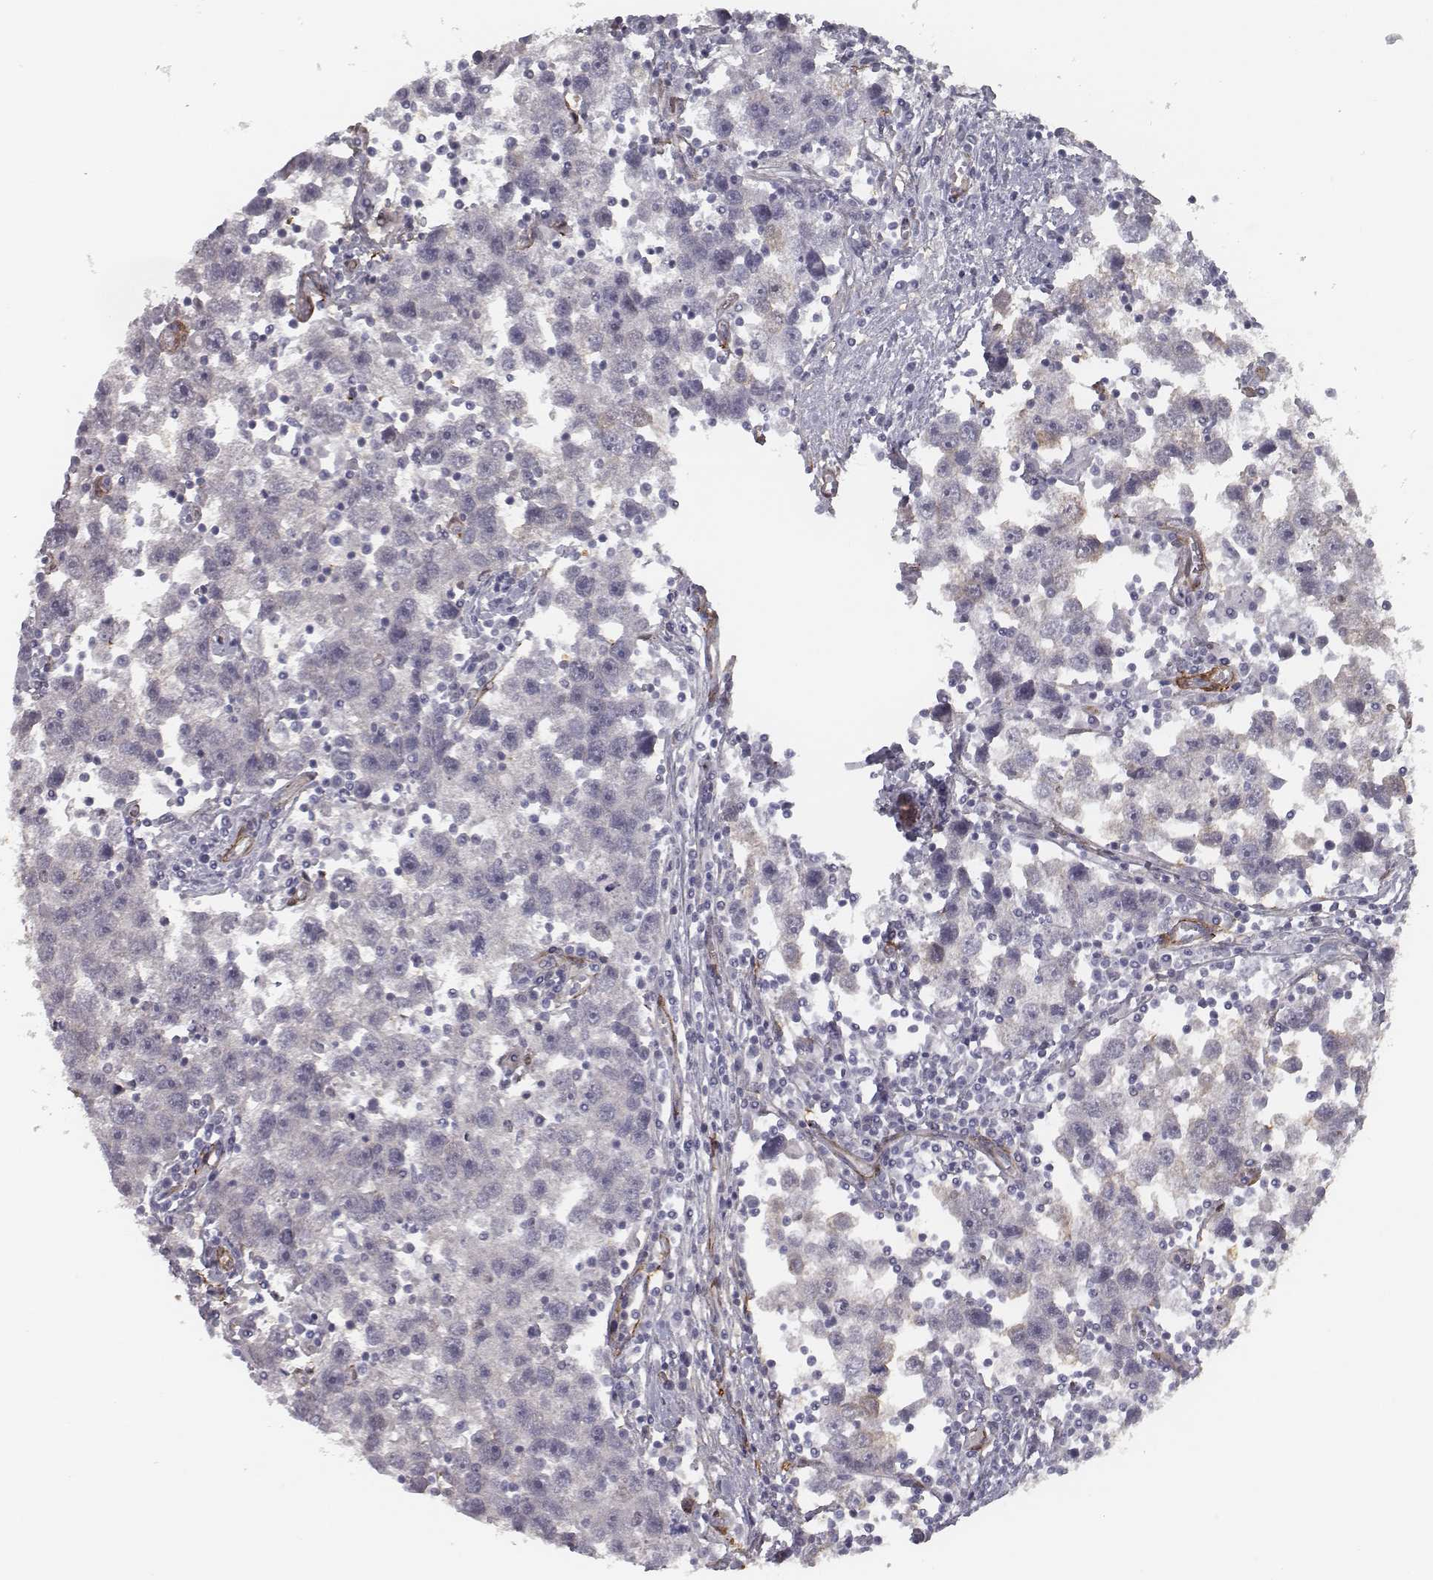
{"staining": {"intensity": "negative", "quantity": "none", "location": "none"}, "tissue": "testis cancer", "cell_type": "Tumor cells", "image_type": "cancer", "snomed": [{"axis": "morphology", "description": "Seminoma, NOS"}, {"axis": "topography", "description": "Testis"}], "caption": "Immunohistochemistry (IHC) micrograph of seminoma (testis) stained for a protein (brown), which reveals no staining in tumor cells.", "gene": "ISYNA1", "patient": {"sex": "male", "age": 30}}